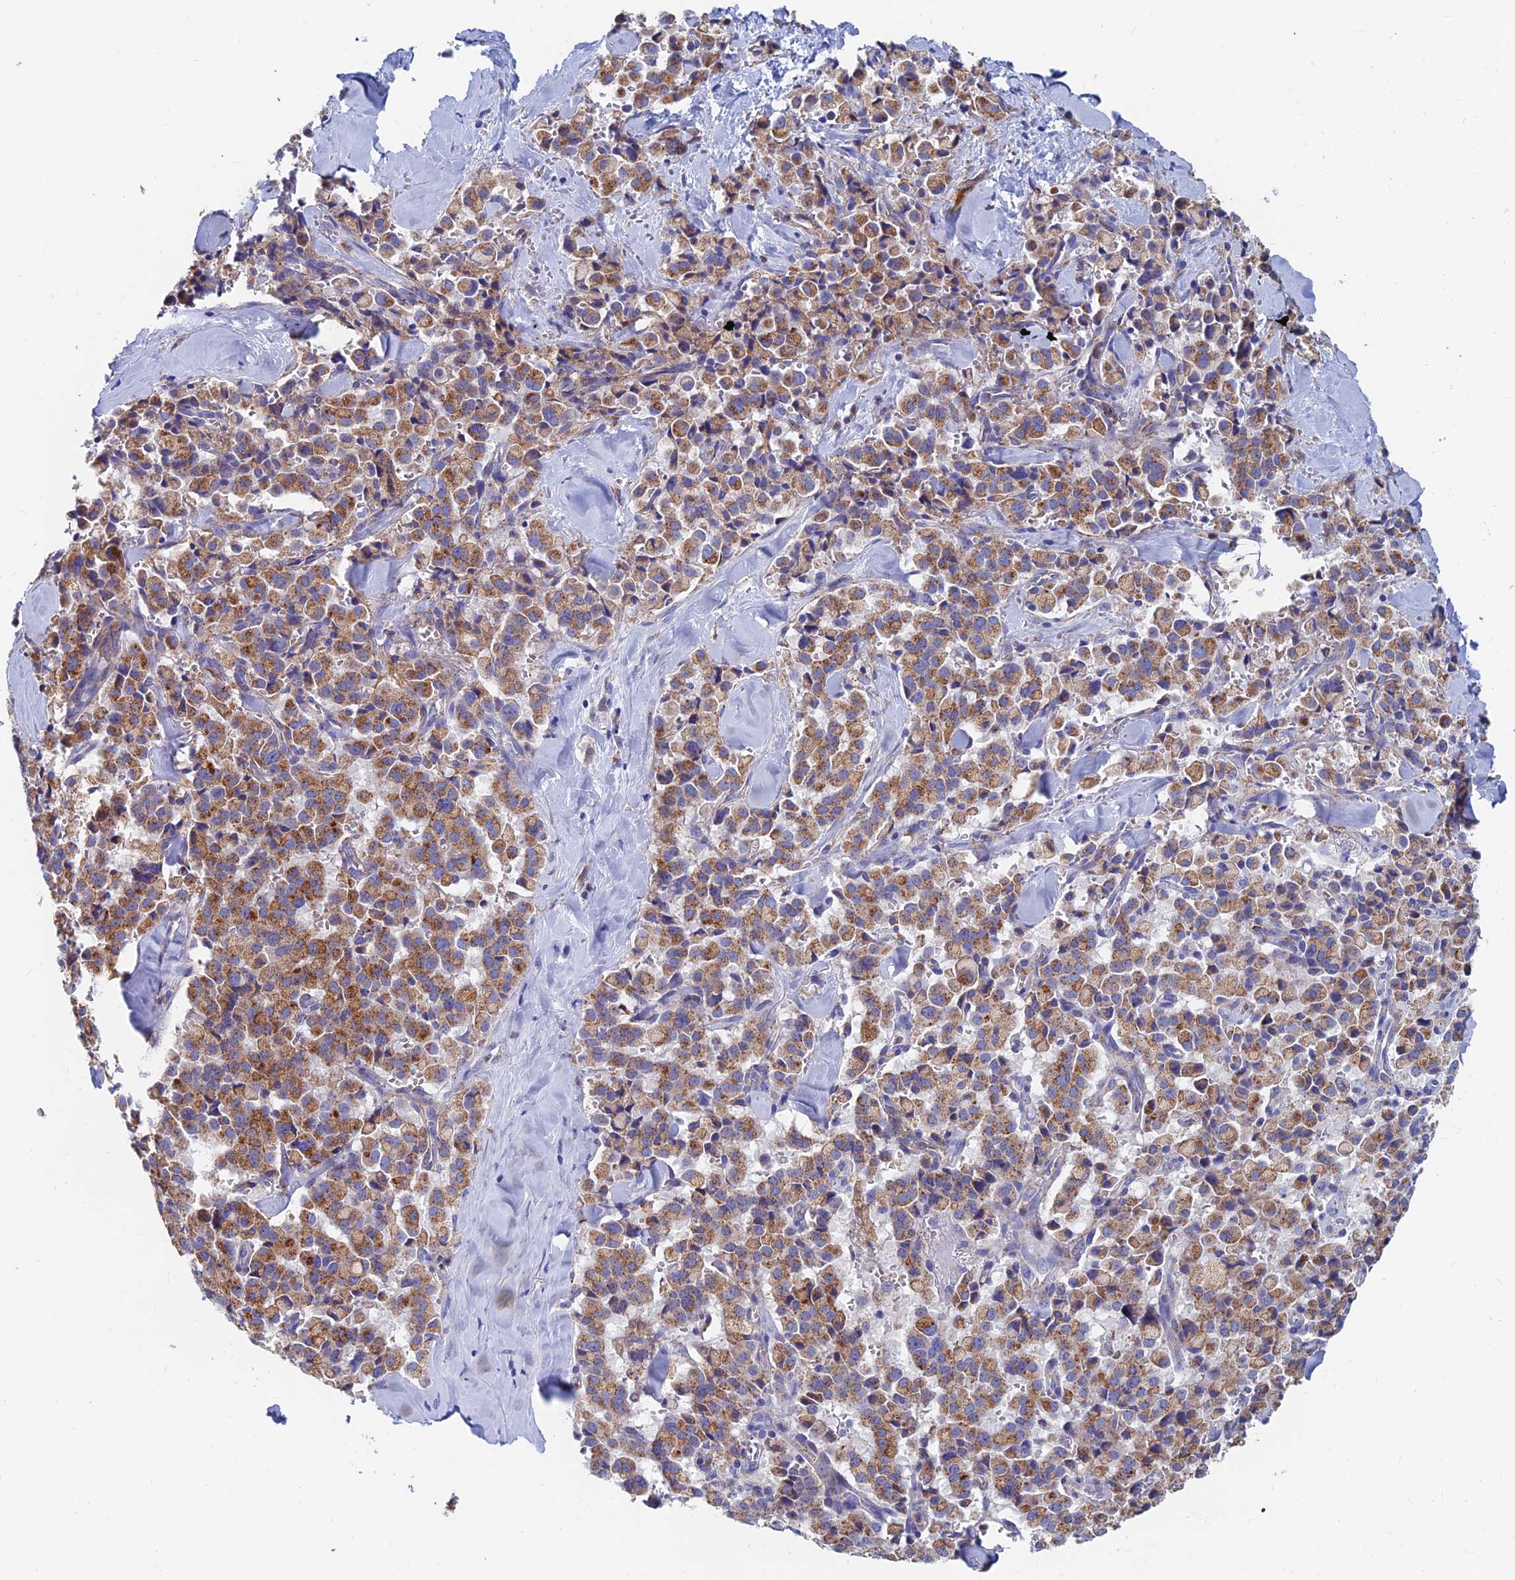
{"staining": {"intensity": "moderate", "quantity": ">75%", "location": "cytoplasmic/membranous"}, "tissue": "pancreatic cancer", "cell_type": "Tumor cells", "image_type": "cancer", "snomed": [{"axis": "morphology", "description": "Adenocarcinoma, NOS"}, {"axis": "topography", "description": "Pancreas"}], "caption": "Pancreatic adenocarcinoma stained for a protein (brown) reveals moderate cytoplasmic/membranous positive staining in about >75% of tumor cells.", "gene": "SPNS1", "patient": {"sex": "male", "age": 65}}